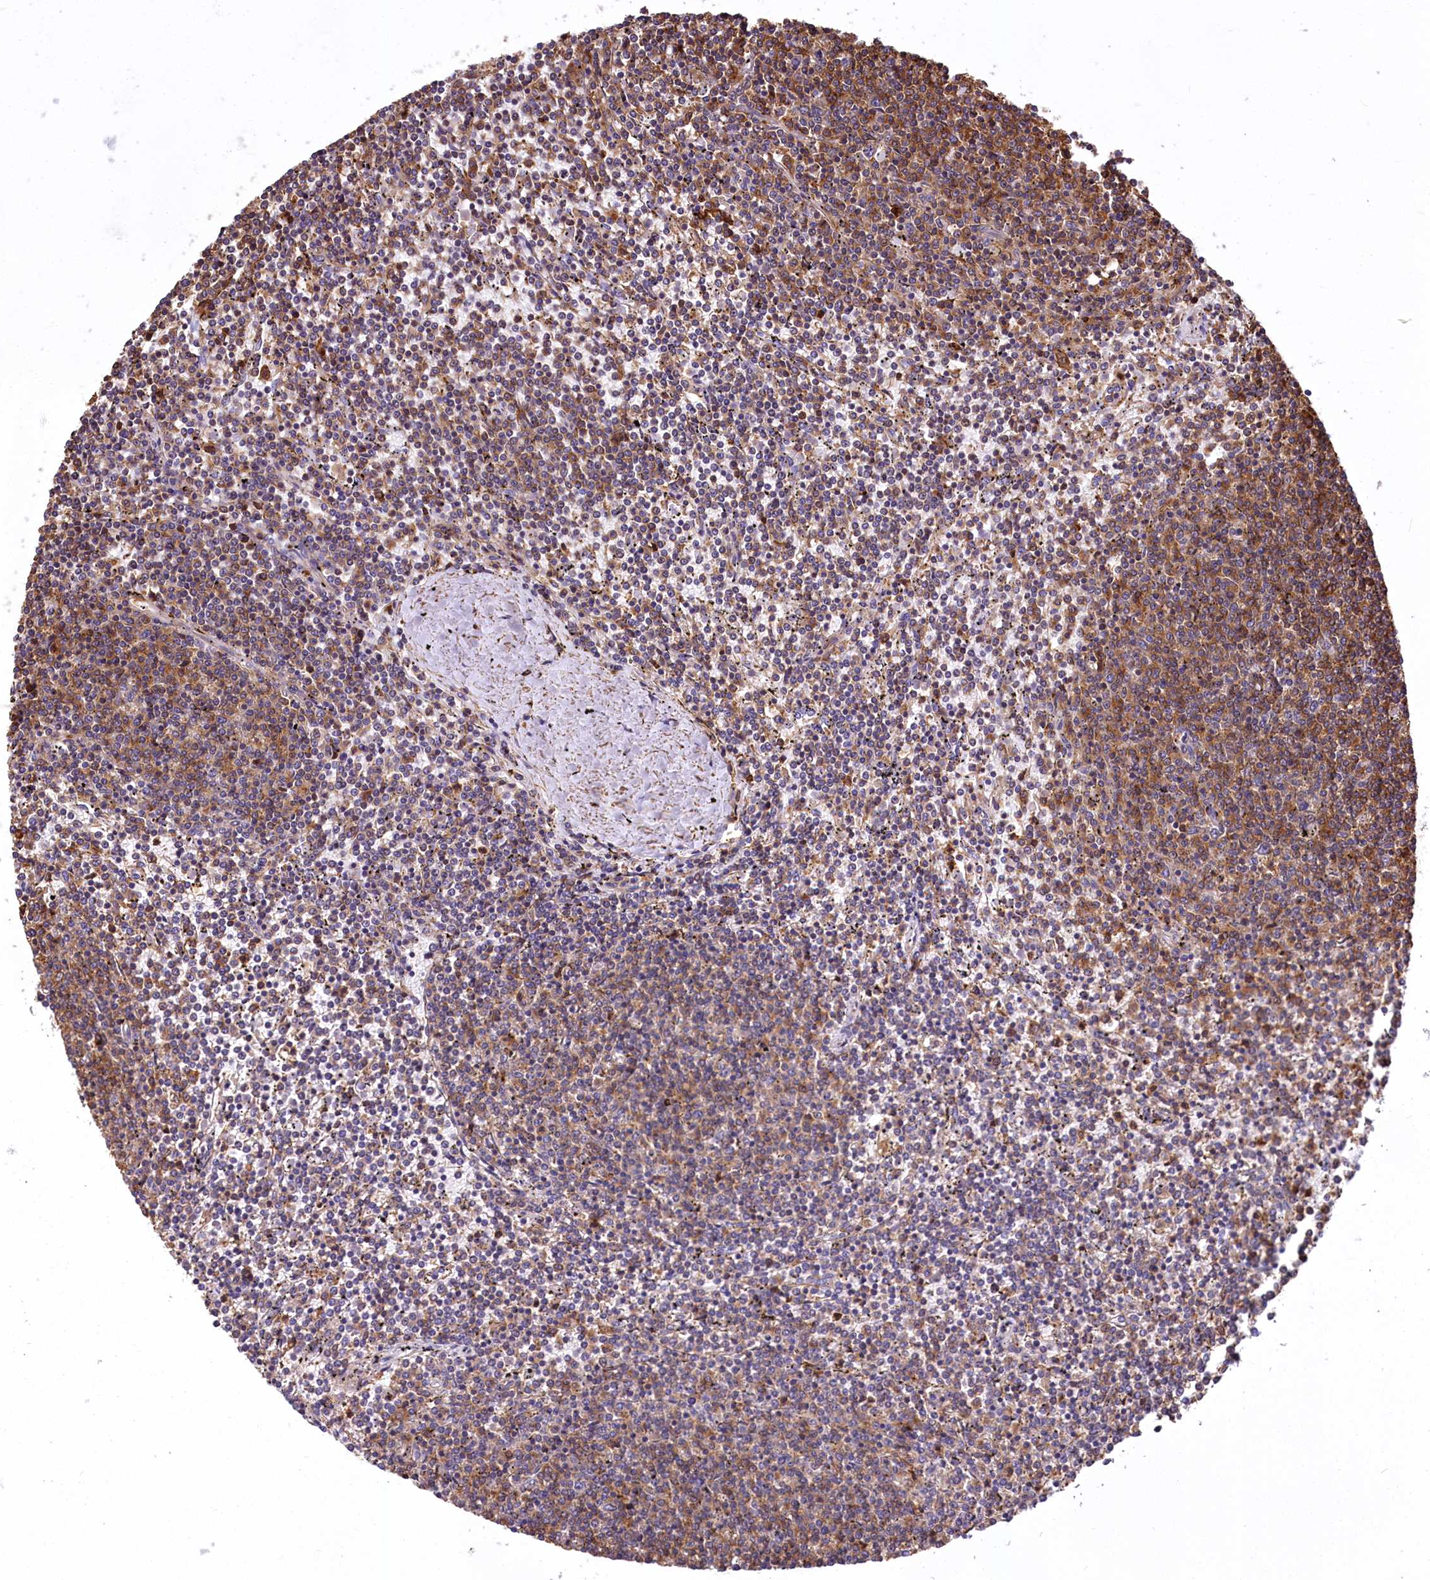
{"staining": {"intensity": "weak", "quantity": "25%-75%", "location": "cytoplasmic/membranous"}, "tissue": "lymphoma", "cell_type": "Tumor cells", "image_type": "cancer", "snomed": [{"axis": "morphology", "description": "Malignant lymphoma, non-Hodgkin's type, Low grade"}, {"axis": "topography", "description": "Spleen"}], "caption": "The micrograph displays staining of lymphoma, revealing weak cytoplasmic/membranous protein expression (brown color) within tumor cells.", "gene": "DPP3", "patient": {"sex": "female", "age": 50}}